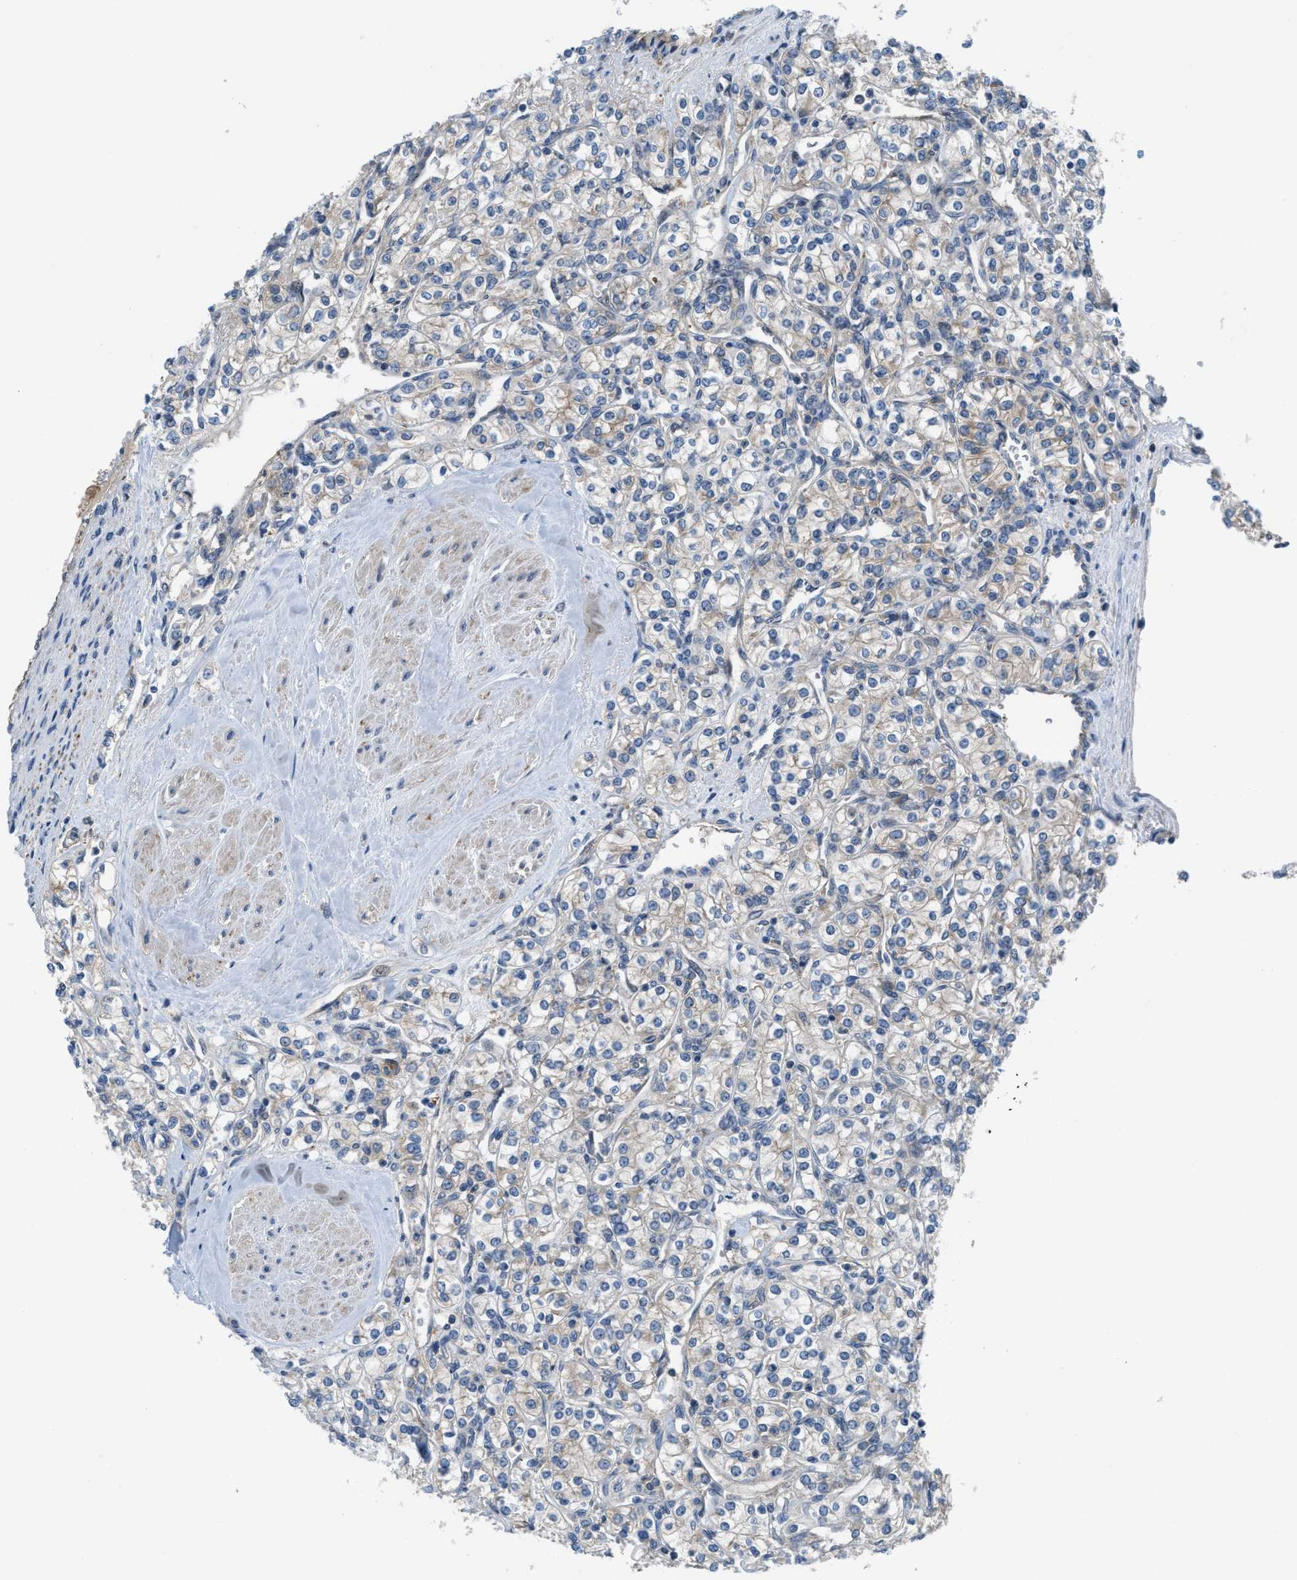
{"staining": {"intensity": "negative", "quantity": "none", "location": "none"}, "tissue": "renal cancer", "cell_type": "Tumor cells", "image_type": "cancer", "snomed": [{"axis": "morphology", "description": "Adenocarcinoma, NOS"}, {"axis": "topography", "description": "Kidney"}], "caption": "Tumor cells show no significant protein expression in renal cancer.", "gene": "BAZ2B", "patient": {"sex": "male", "age": 77}}